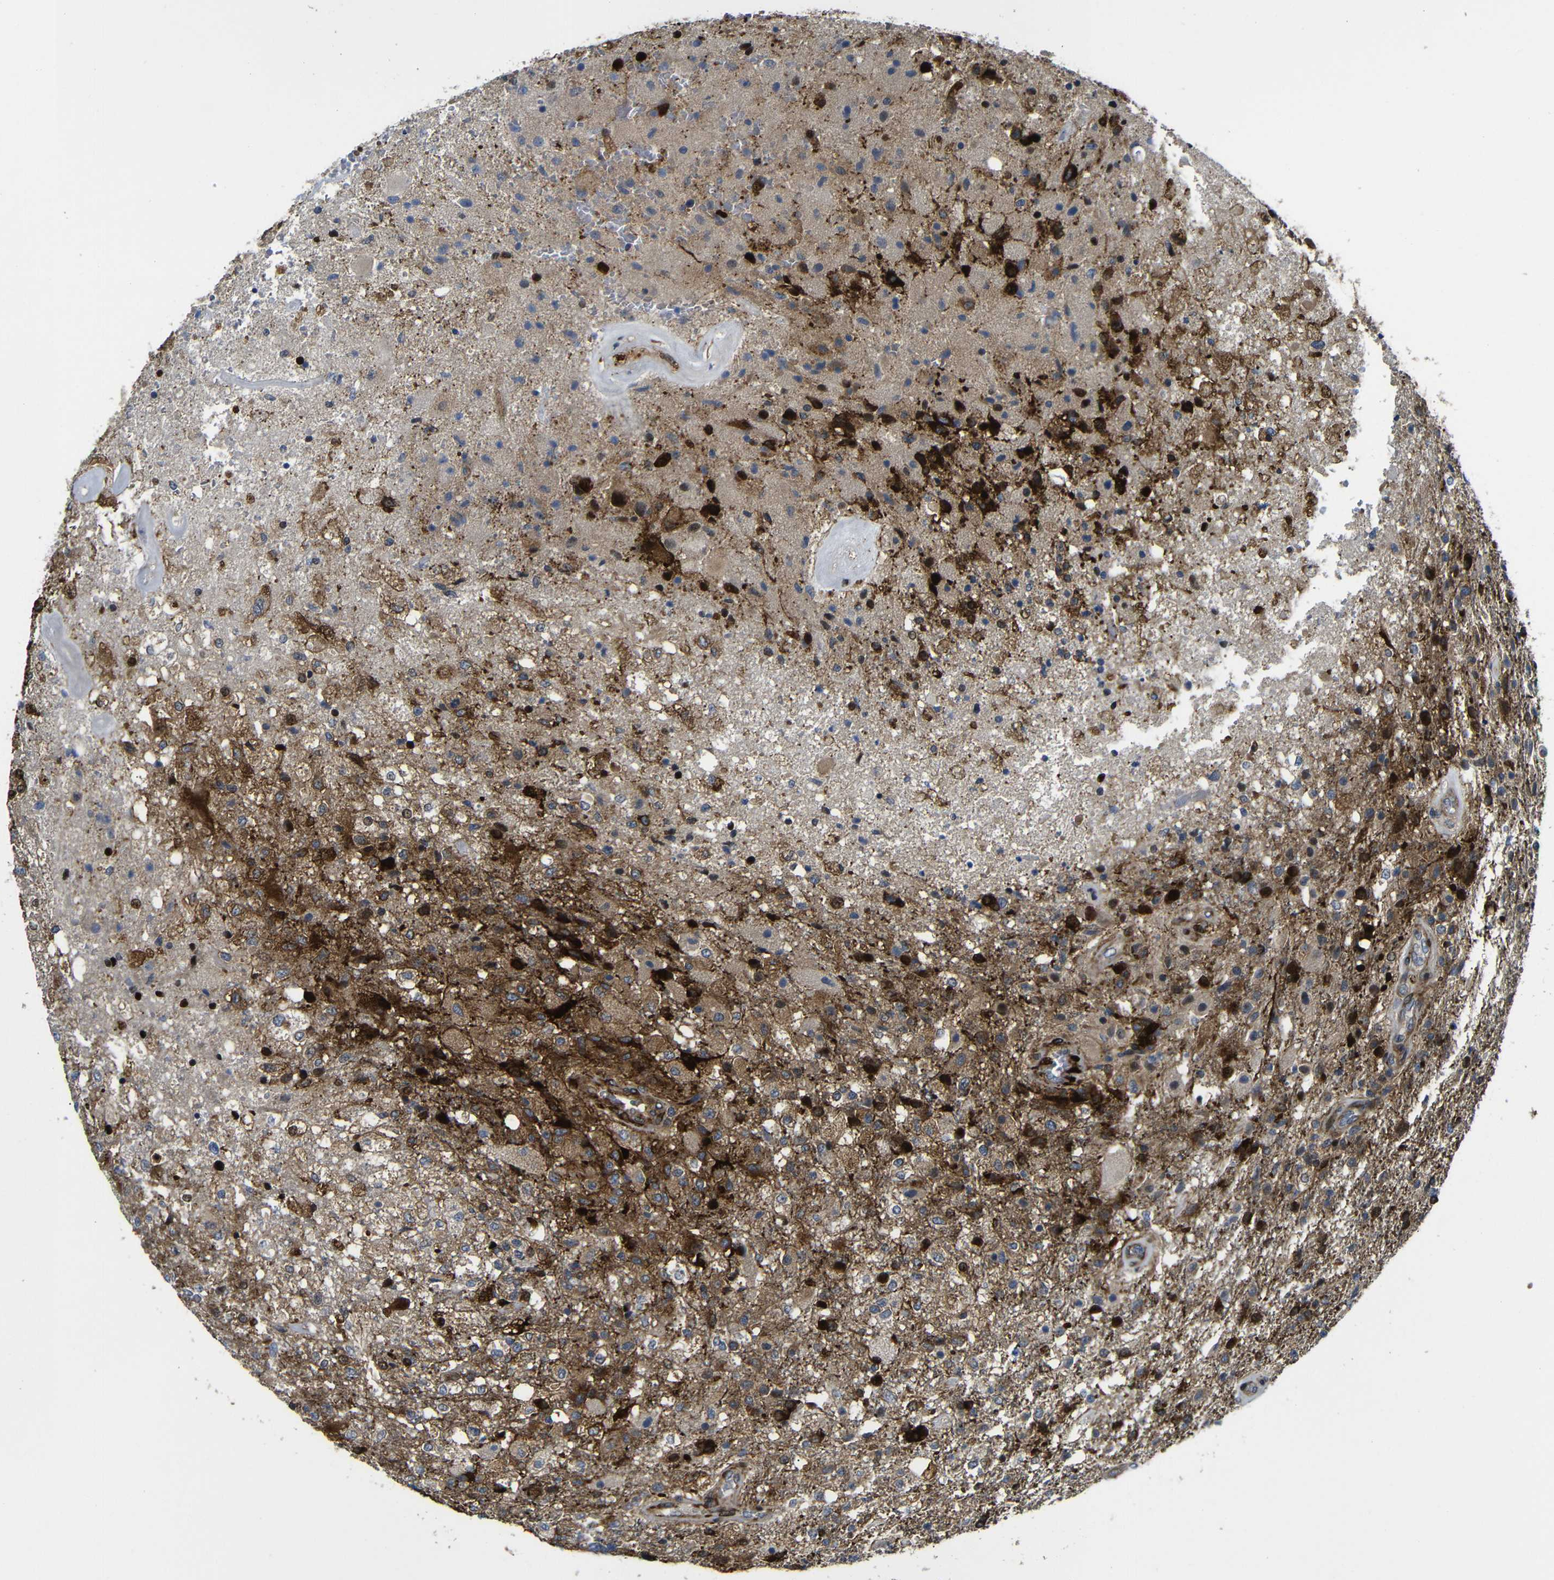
{"staining": {"intensity": "strong", "quantity": "25%-75%", "location": "cytoplasmic/membranous"}, "tissue": "glioma", "cell_type": "Tumor cells", "image_type": "cancer", "snomed": [{"axis": "morphology", "description": "Normal tissue, NOS"}, {"axis": "morphology", "description": "Glioma, malignant, High grade"}, {"axis": "topography", "description": "Cerebral cortex"}], "caption": "A high amount of strong cytoplasmic/membranous staining is seen in approximately 25%-75% of tumor cells in glioma tissue. (DAB (3,3'-diaminobenzidine) = brown stain, brightfield microscopy at high magnification).", "gene": "PARP14", "patient": {"sex": "male", "age": 77}}